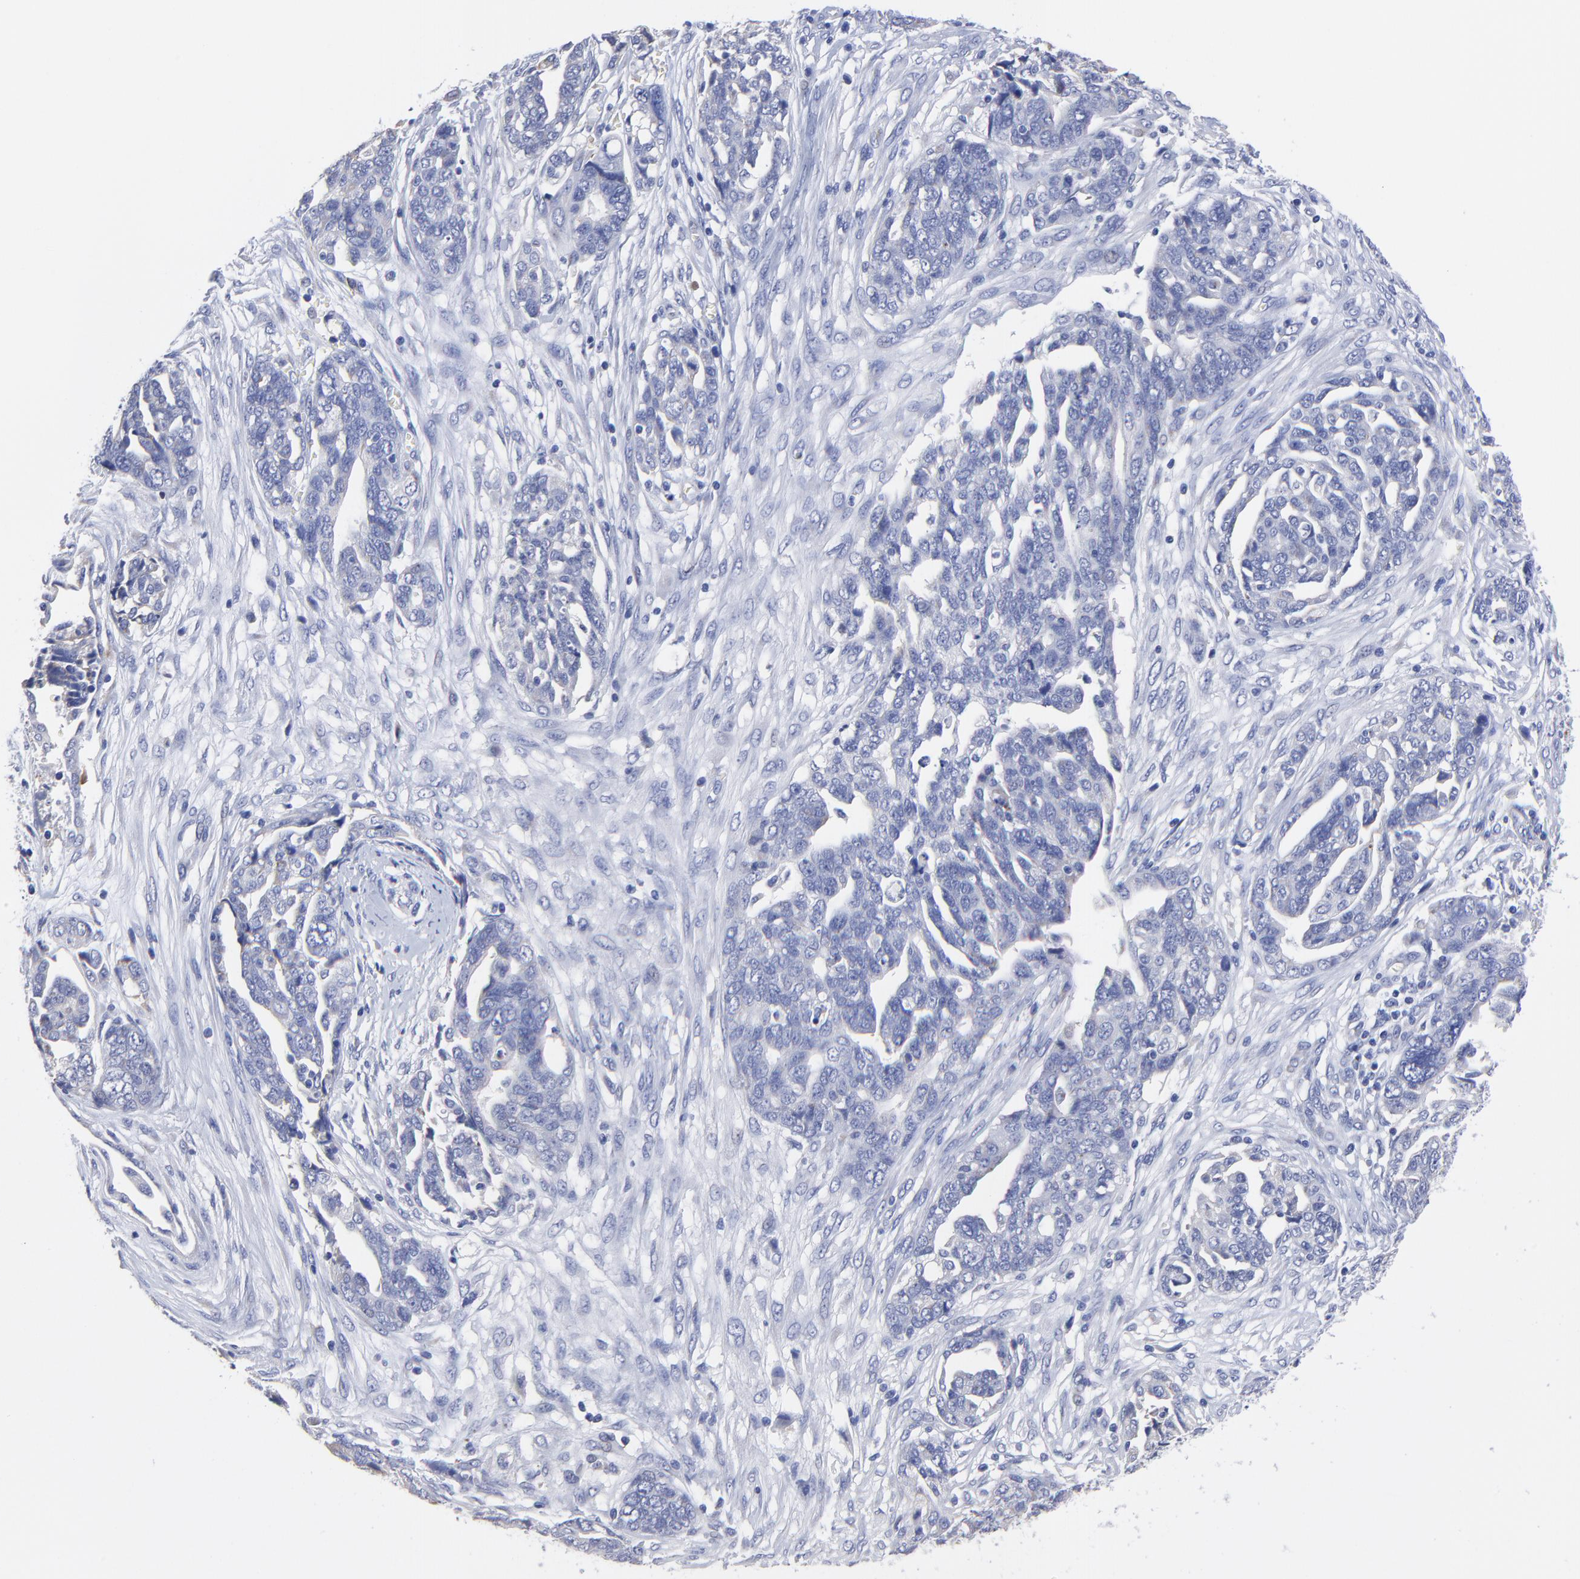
{"staining": {"intensity": "weak", "quantity": "<25%", "location": "cytoplasmic/membranous"}, "tissue": "ovarian cancer", "cell_type": "Tumor cells", "image_type": "cancer", "snomed": [{"axis": "morphology", "description": "Normal tissue, NOS"}, {"axis": "morphology", "description": "Cystadenocarcinoma, serous, NOS"}, {"axis": "topography", "description": "Fallopian tube"}, {"axis": "topography", "description": "Ovary"}], "caption": "An IHC image of ovarian serous cystadenocarcinoma is shown. There is no staining in tumor cells of ovarian serous cystadenocarcinoma.", "gene": "LAX1", "patient": {"sex": "female", "age": 56}}